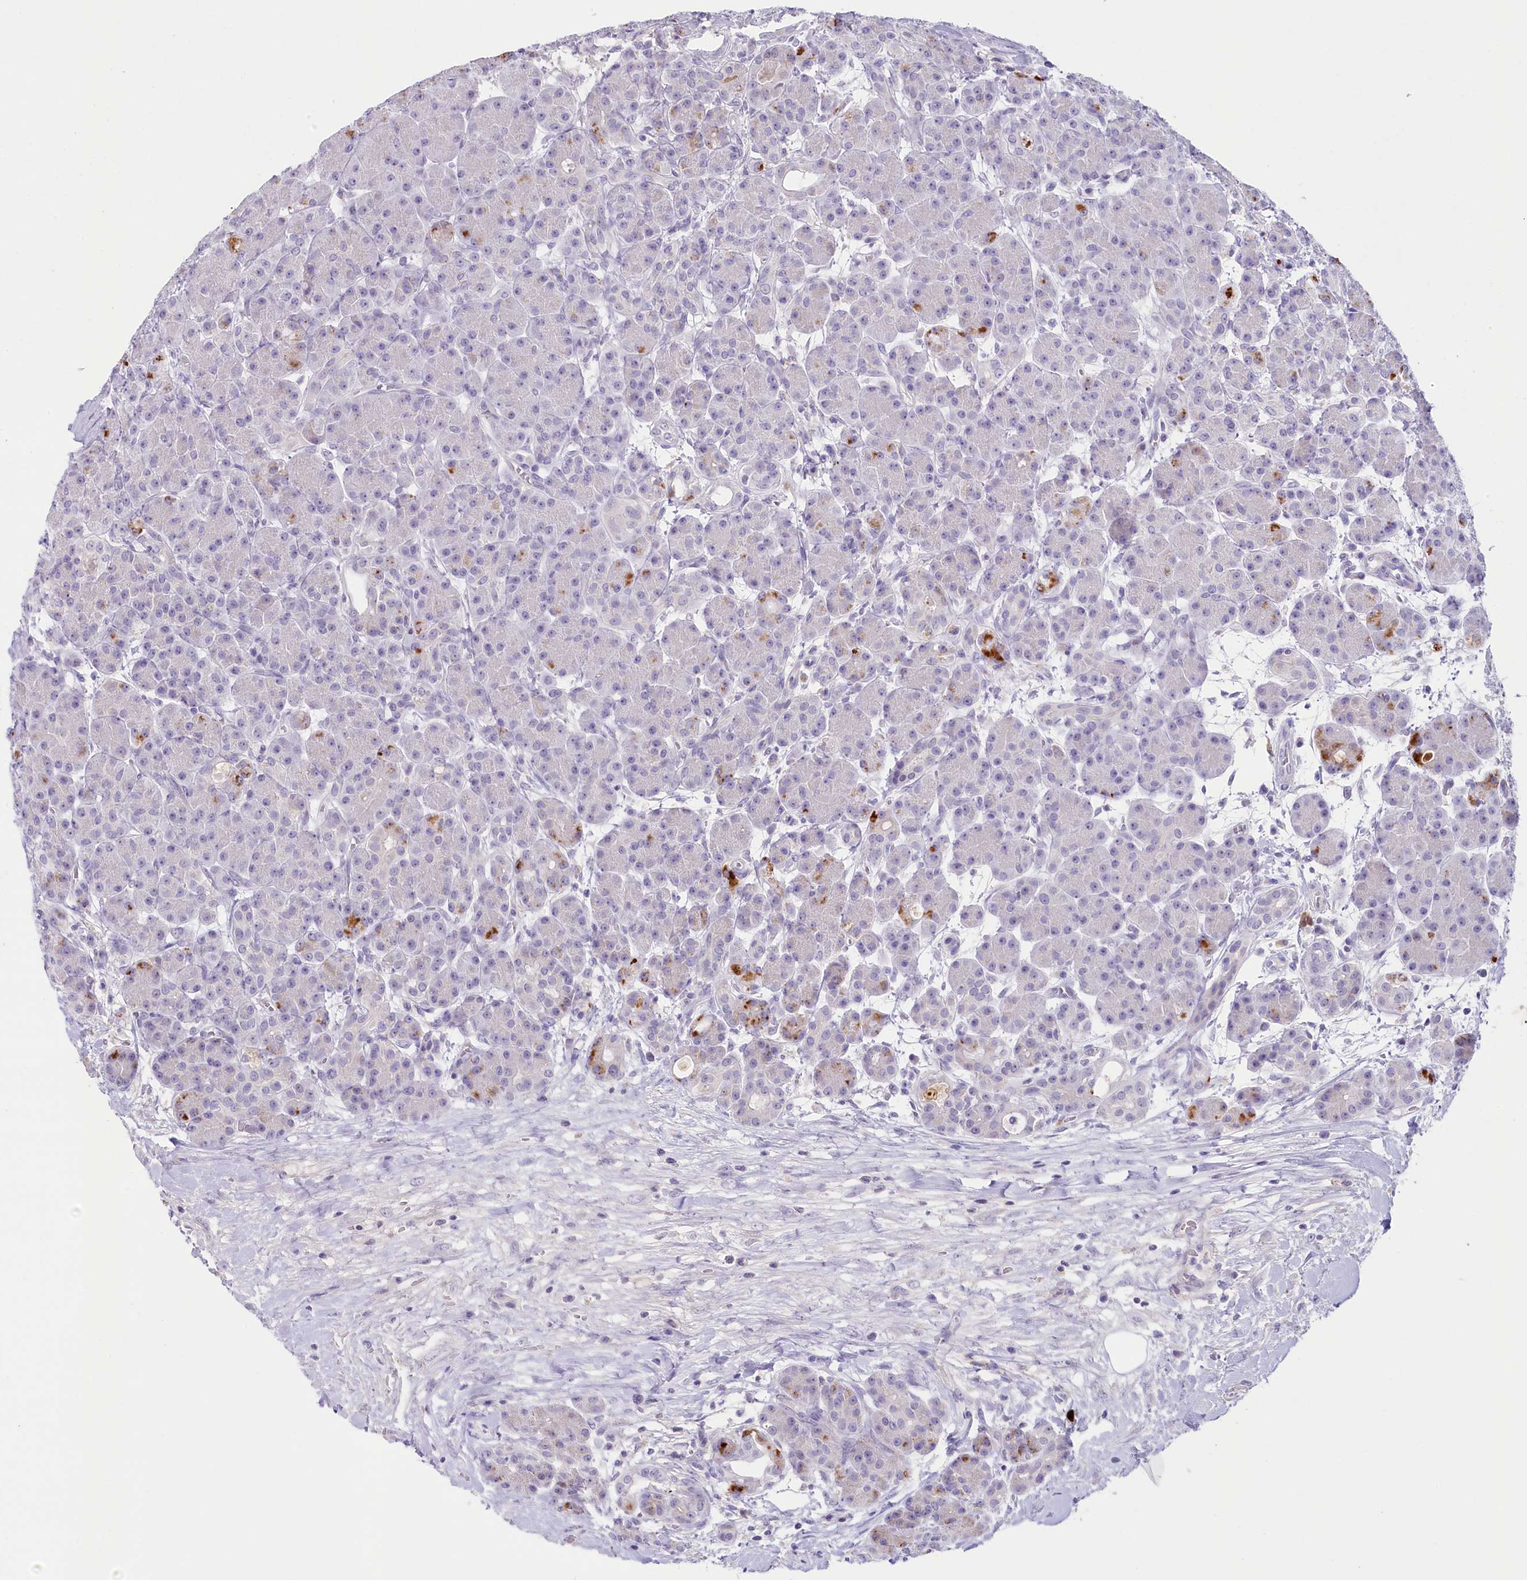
{"staining": {"intensity": "moderate", "quantity": "<25%", "location": "cytoplasmic/membranous"}, "tissue": "pancreas", "cell_type": "Exocrine glandular cells", "image_type": "normal", "snomed": [{"axis": "morphology", "description": "Normal tissue, NOS"}, {"axis": "topography", "description": "Pancreas"}], "caption": "Immunohistochemical staining of unremarkable human pancreas exhibits moderate cytoplasmic/membranous protein staining in approximately <25% of exocrine glandular cells.", "gene": "MYOZ1", "patient": {"sex": "male", "age": 63}}